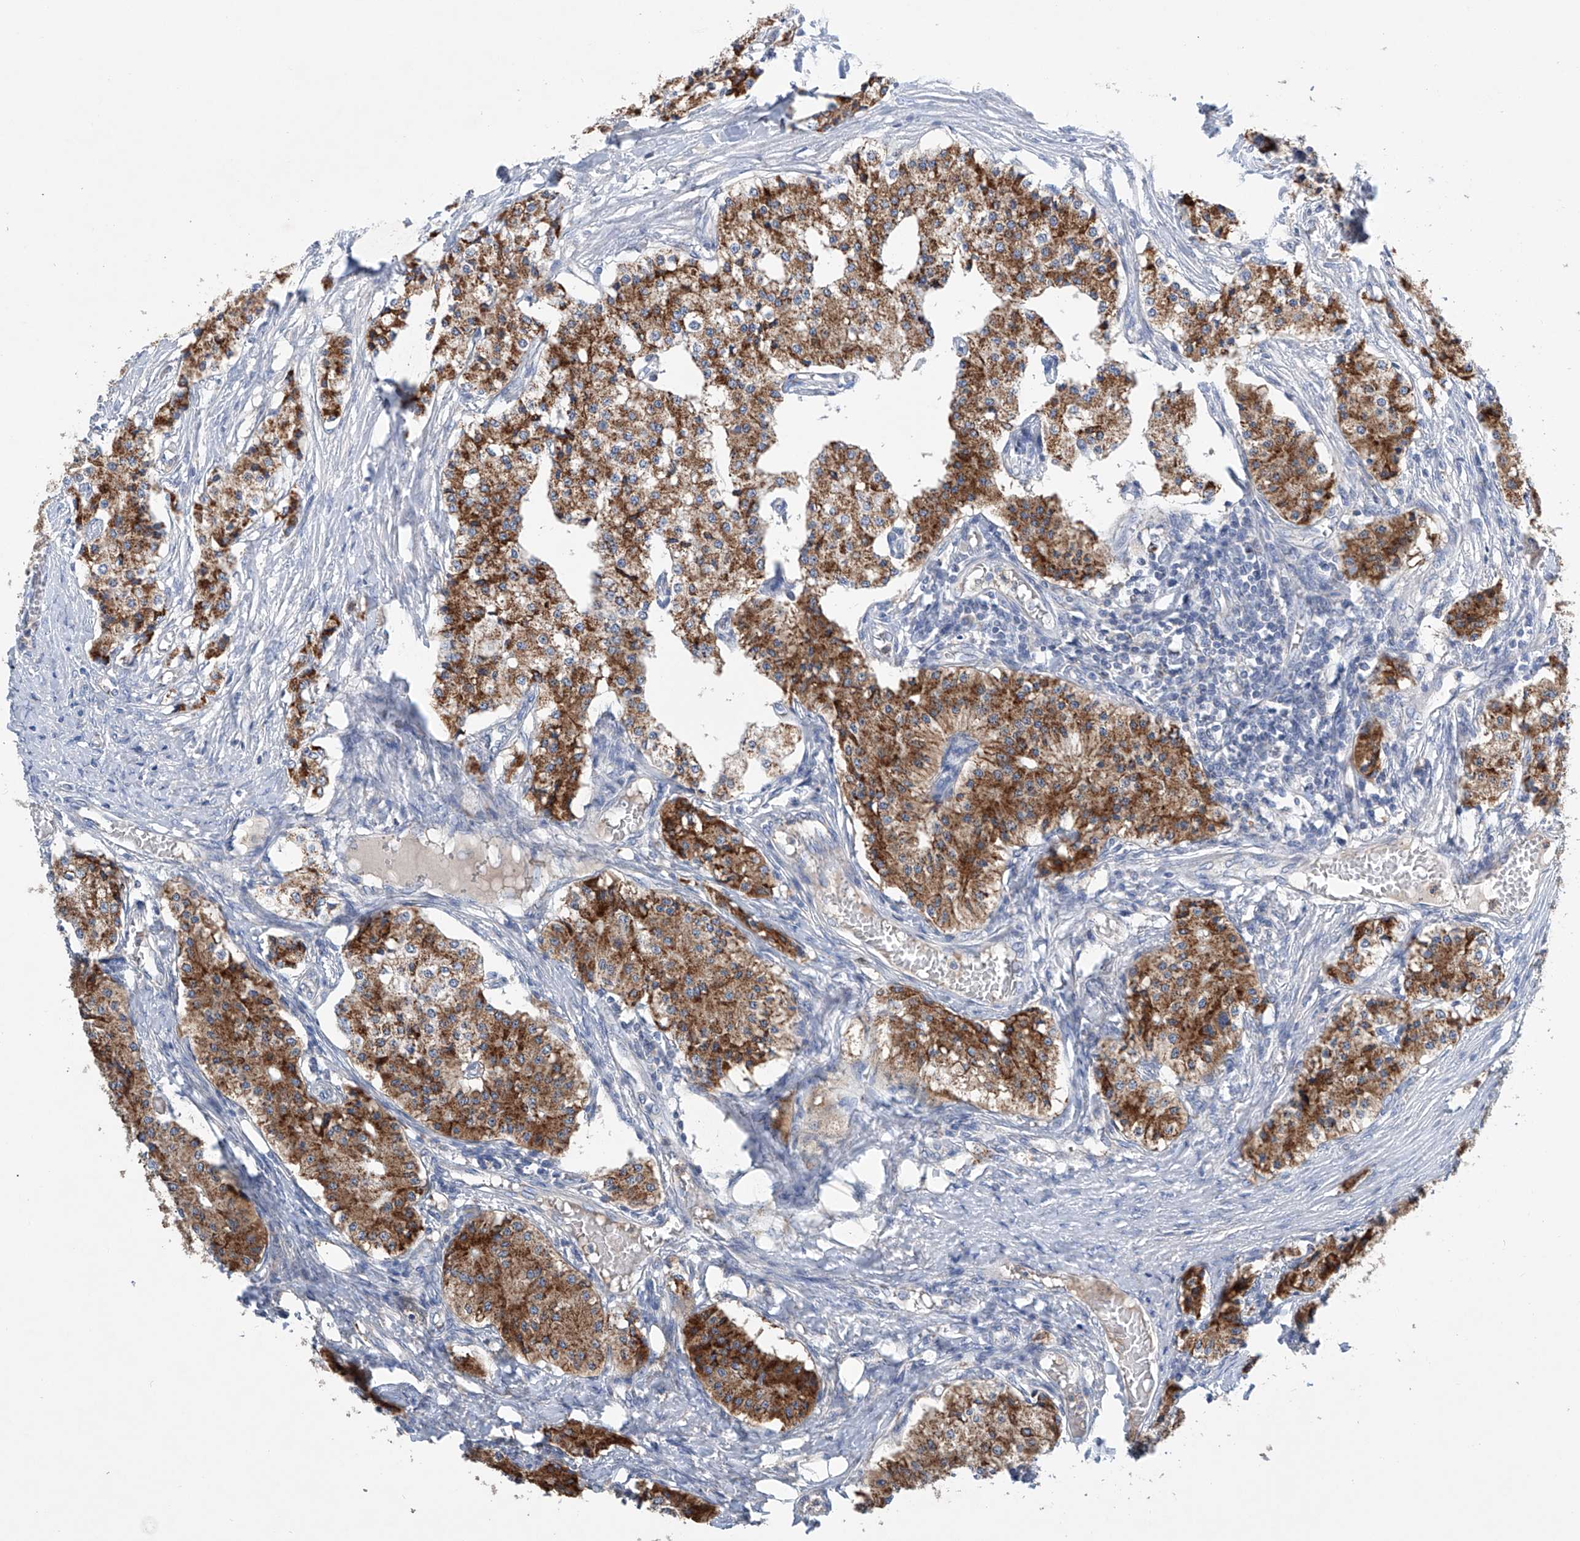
{"staining": {"intensity": "strong", "quantity": ">75%", "location": "cytoplasmic/membranous"}, "tissue": "carcinoid", "cell_type": "Tumor cells", "image_type": "cancer", "snomed": [{"axis": "morphology", "description": "Carcinoid, malignant, NOS"}, {"axis": "topography", "description": "Colon"}], "caption": "DAB (3,3'-diaminobenzidine) immunohistochemical staining of carcinoid displays strong cytoplasmic/membranous protein expression in approximately >75% of tumor cells.", "gene": "GPC4", "patient": {"sex": "female", "age": 52}}